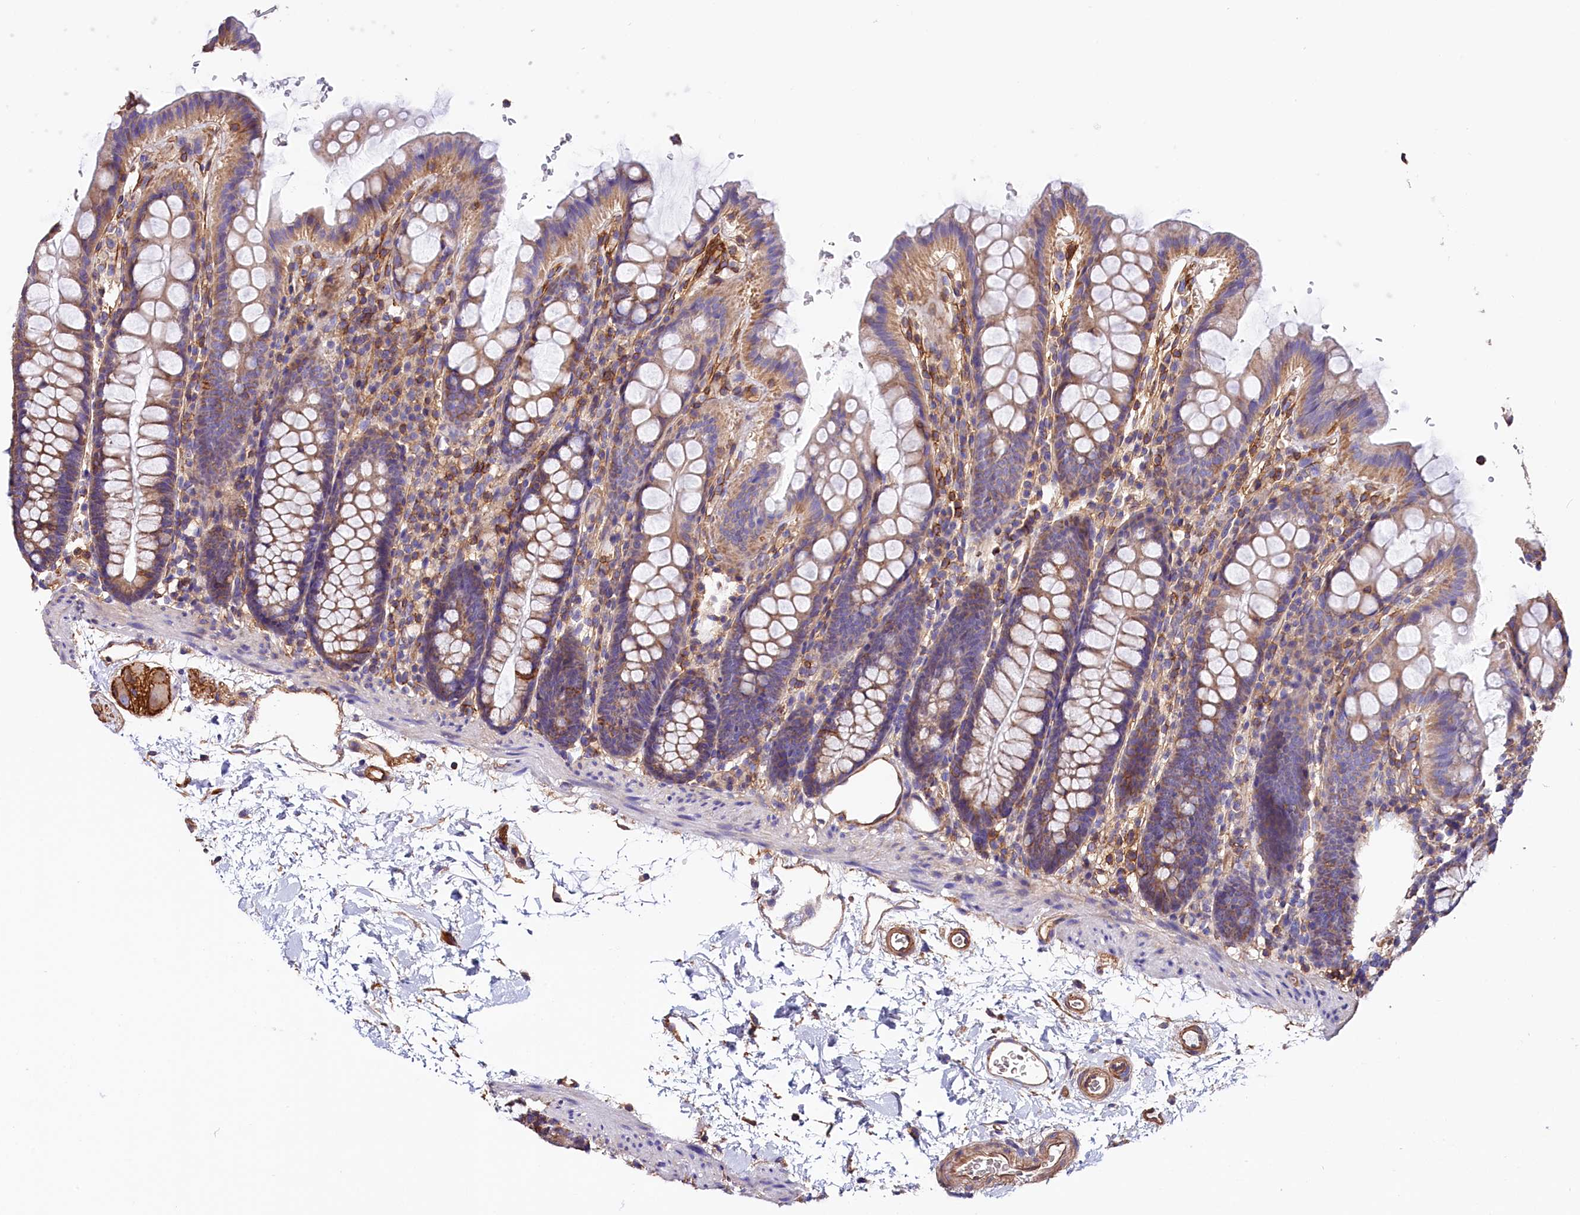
{"staining": {"intensity": "moderate", "quantity": ">75%", "location": "cytoplasmic/membranous"}, "tissue": "colon", "cell_type": "Endothelial cells", "image_type": "normal", "snomed": [{"axis": "morphology", "description": "Normal tissue, NOS"}, {"axis": "topography", "description": "Colon"}], "caption": "Immunohistochemistry (IHC) micrograph of unremarkable colon: human colon stained using IHC demonstrates medium levels of moderate protein expression localized specifically in the cytoplasmic/membranous of endothelial cells, appearing as a cytoplasmic/membranous brown color.", "gene": "ATP2B4", "patient": {"sex": "male", "age": 75}}